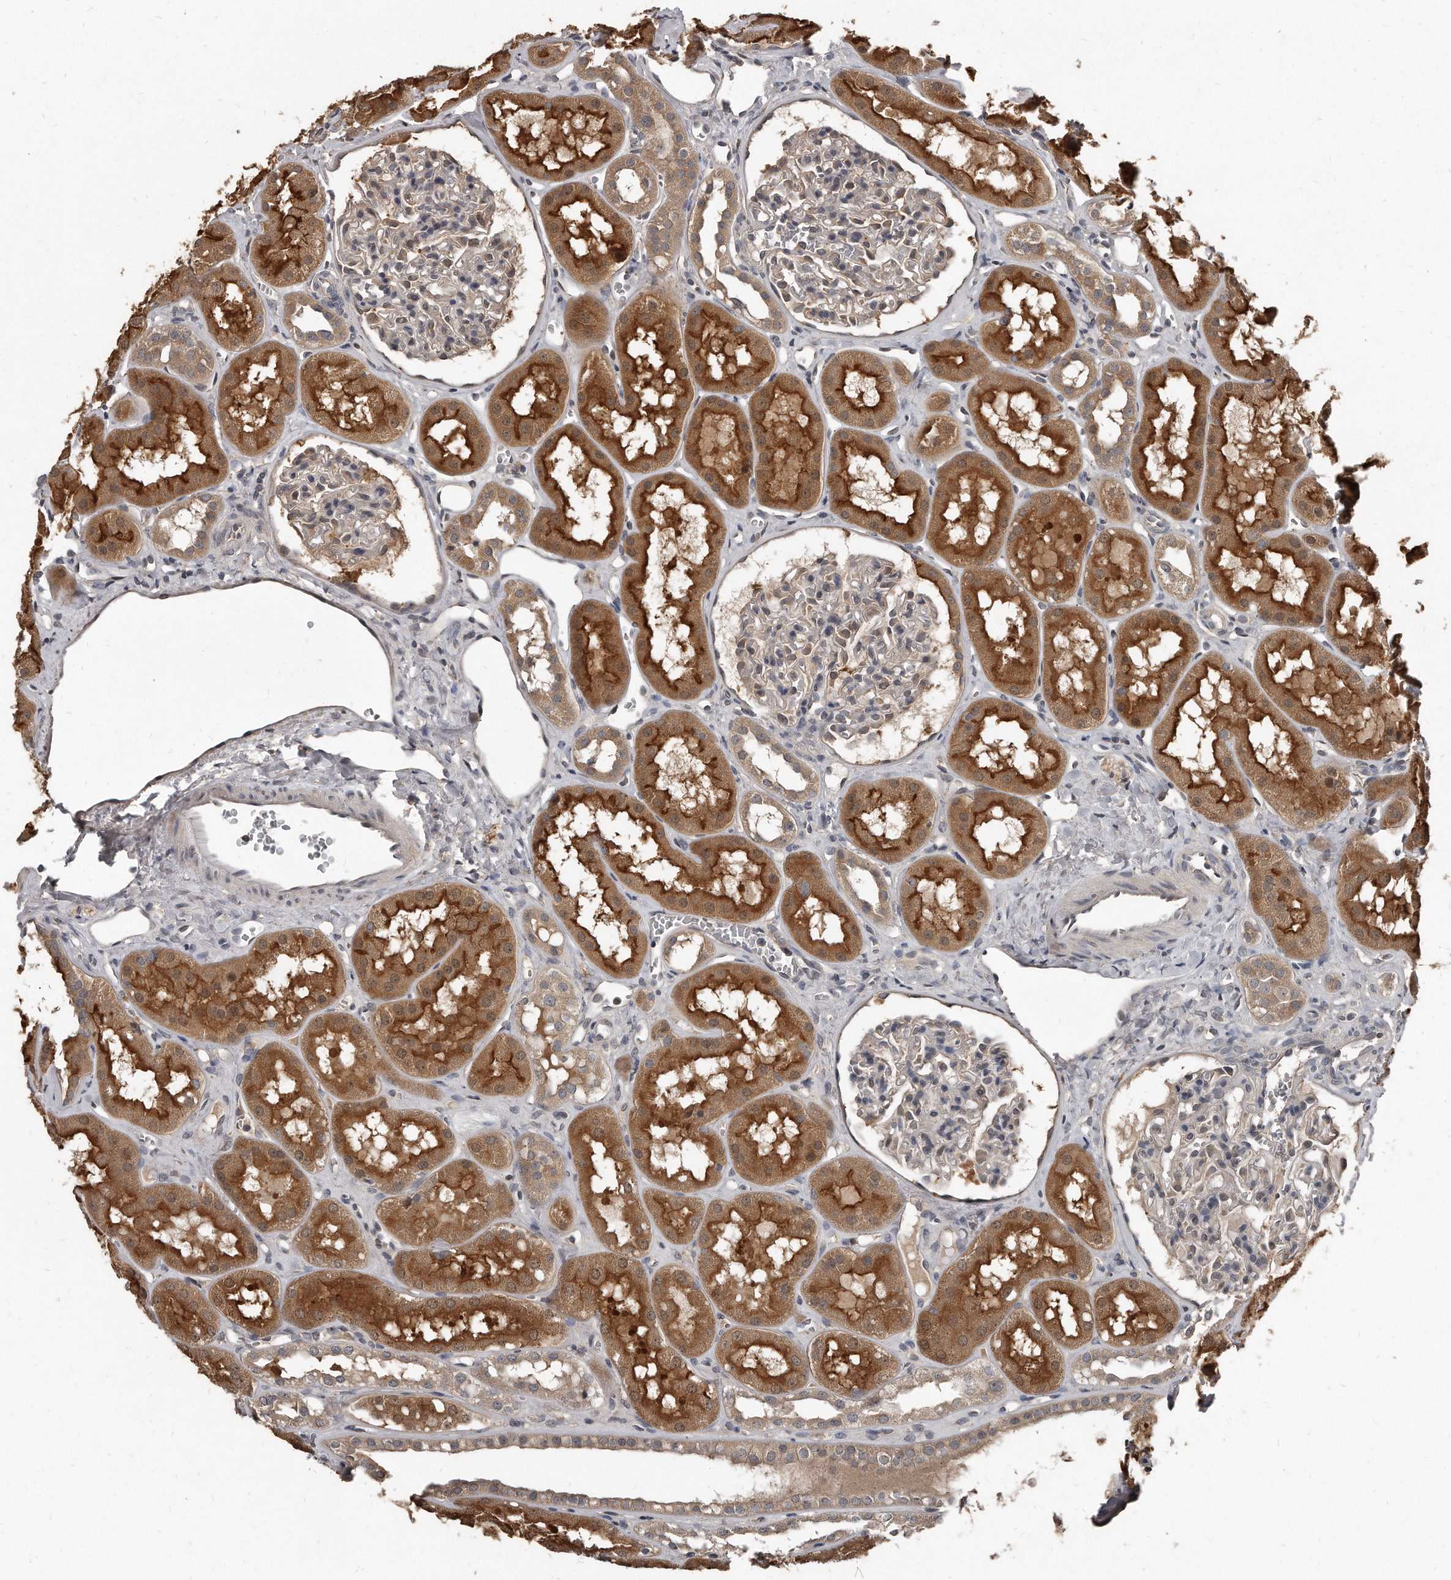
{"staining": {"intensity": "weak", "quantity": "<25%", "location": "cytoplasmic/membranous"}, "tissue": "kidney", "cell_type": "Cells in glomeruli", "image_type": "normal", "snomed": [{"axis": "morphology", "description": "Normal tissue, NOS"}, {"axis": "topography", "description": "Kidney"}], "caption": "An IHC photomicrograph of benign kidney is shown. There is no staining in cells in glomeruli of kidney. (DAB IHC, high magnification).", "gene": "GRB10", "patient": {"sex": "male", "age": 16}}